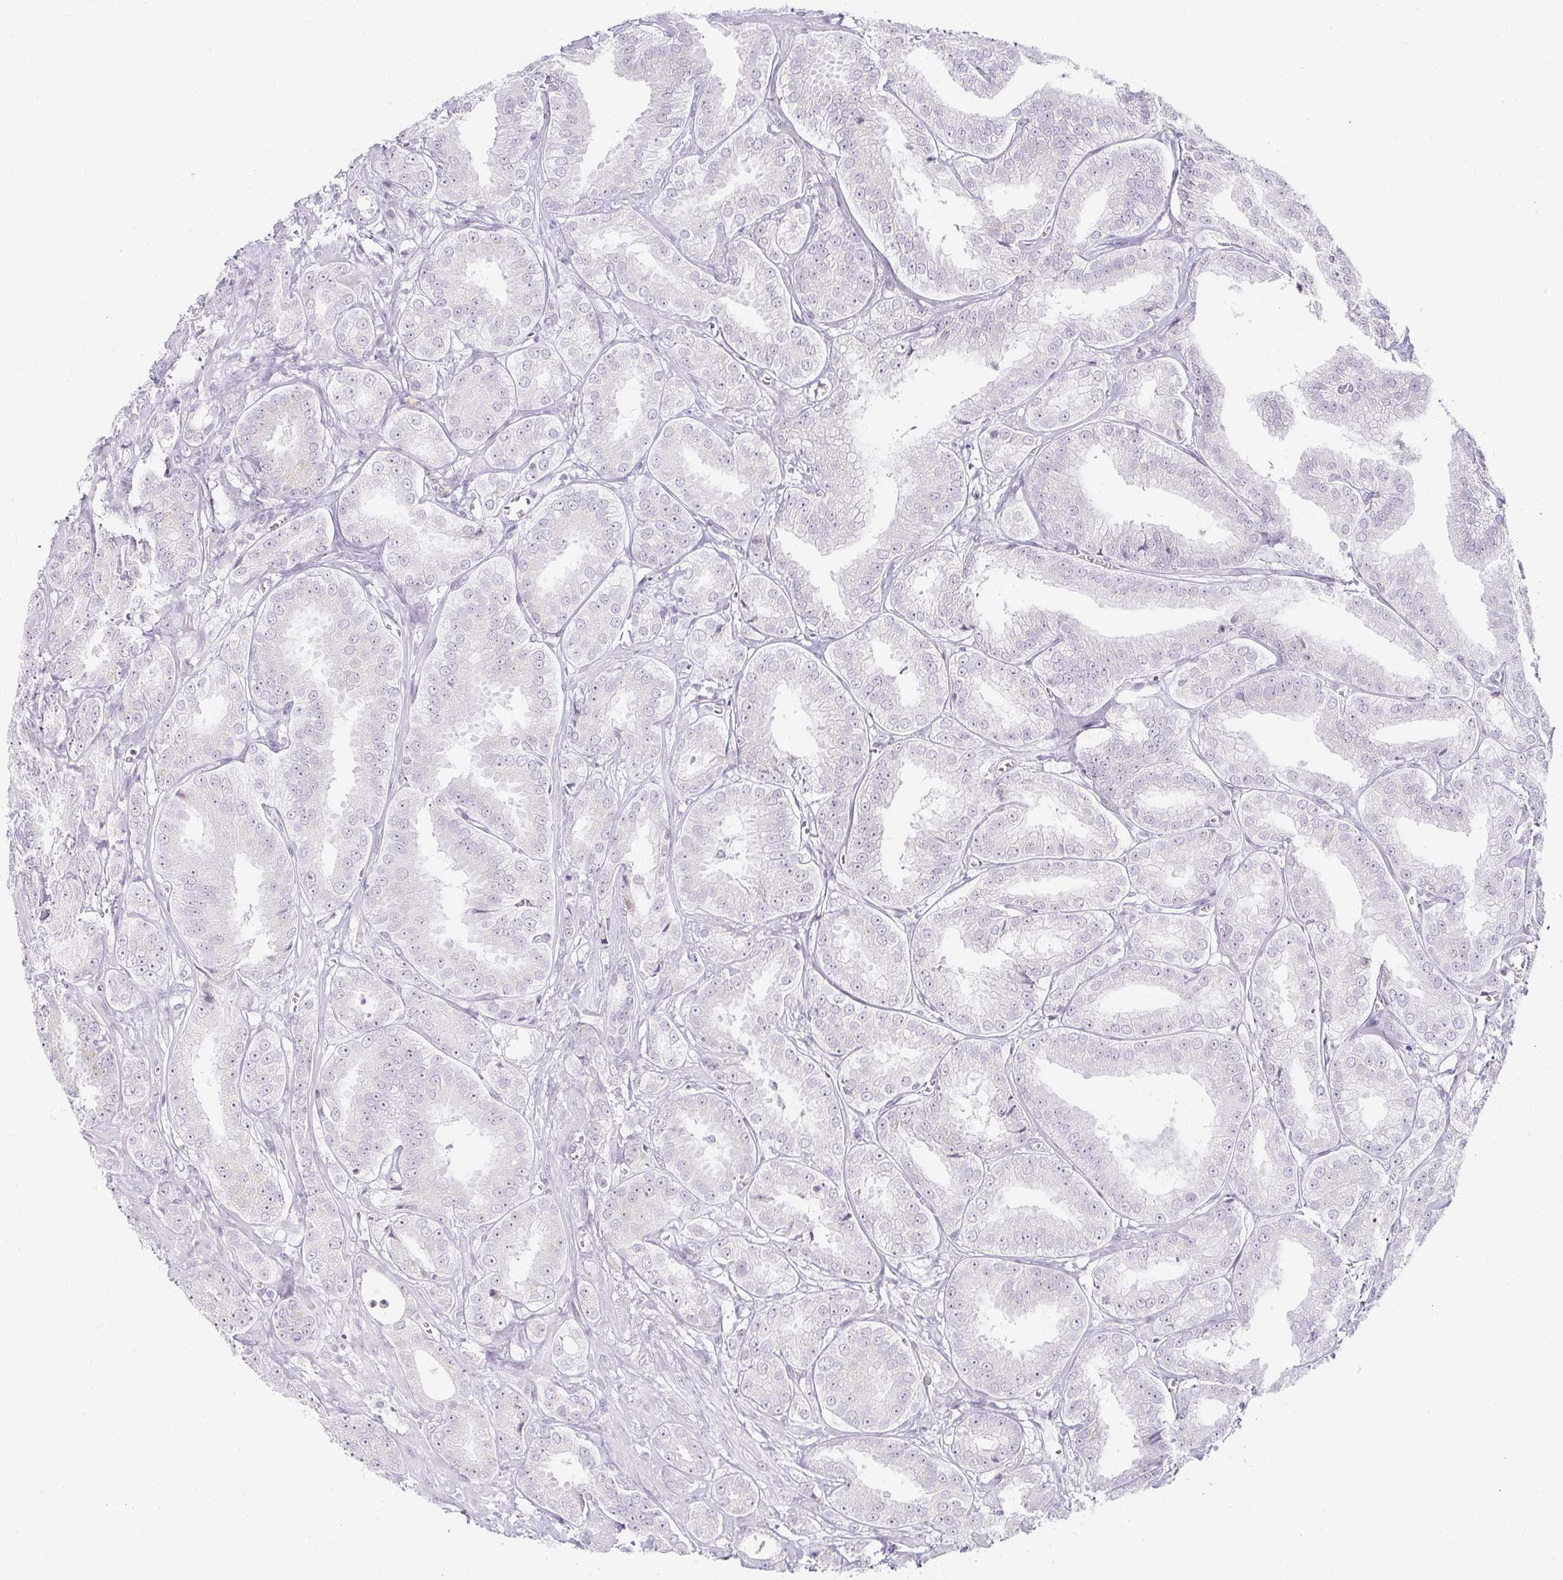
{"staining": {"intensity": "weak", "quantity": "25%-75%", "location": "nuclear"}, "tissue": "prostate cancer", "cell_type": "Tumor cells", "image_type": "cancer", "snomed": [{"axis": "morphology", "description": "Adenocarcinoma, High grade"}, {"axis": "topography", "description": "Prostate"}], "caption": "Prostate cancer (adenocarcinoma (high-grade)) stained with IHC displays weak nuclear expression in about 25%-75% of tumor cells. The protein is stained brown, and the nuclei are stained in blue (DAB IHC with brightfield microscopy, high magnification).", "gene": "ACAN", "patient": {"sex": "male", "age": 64}}